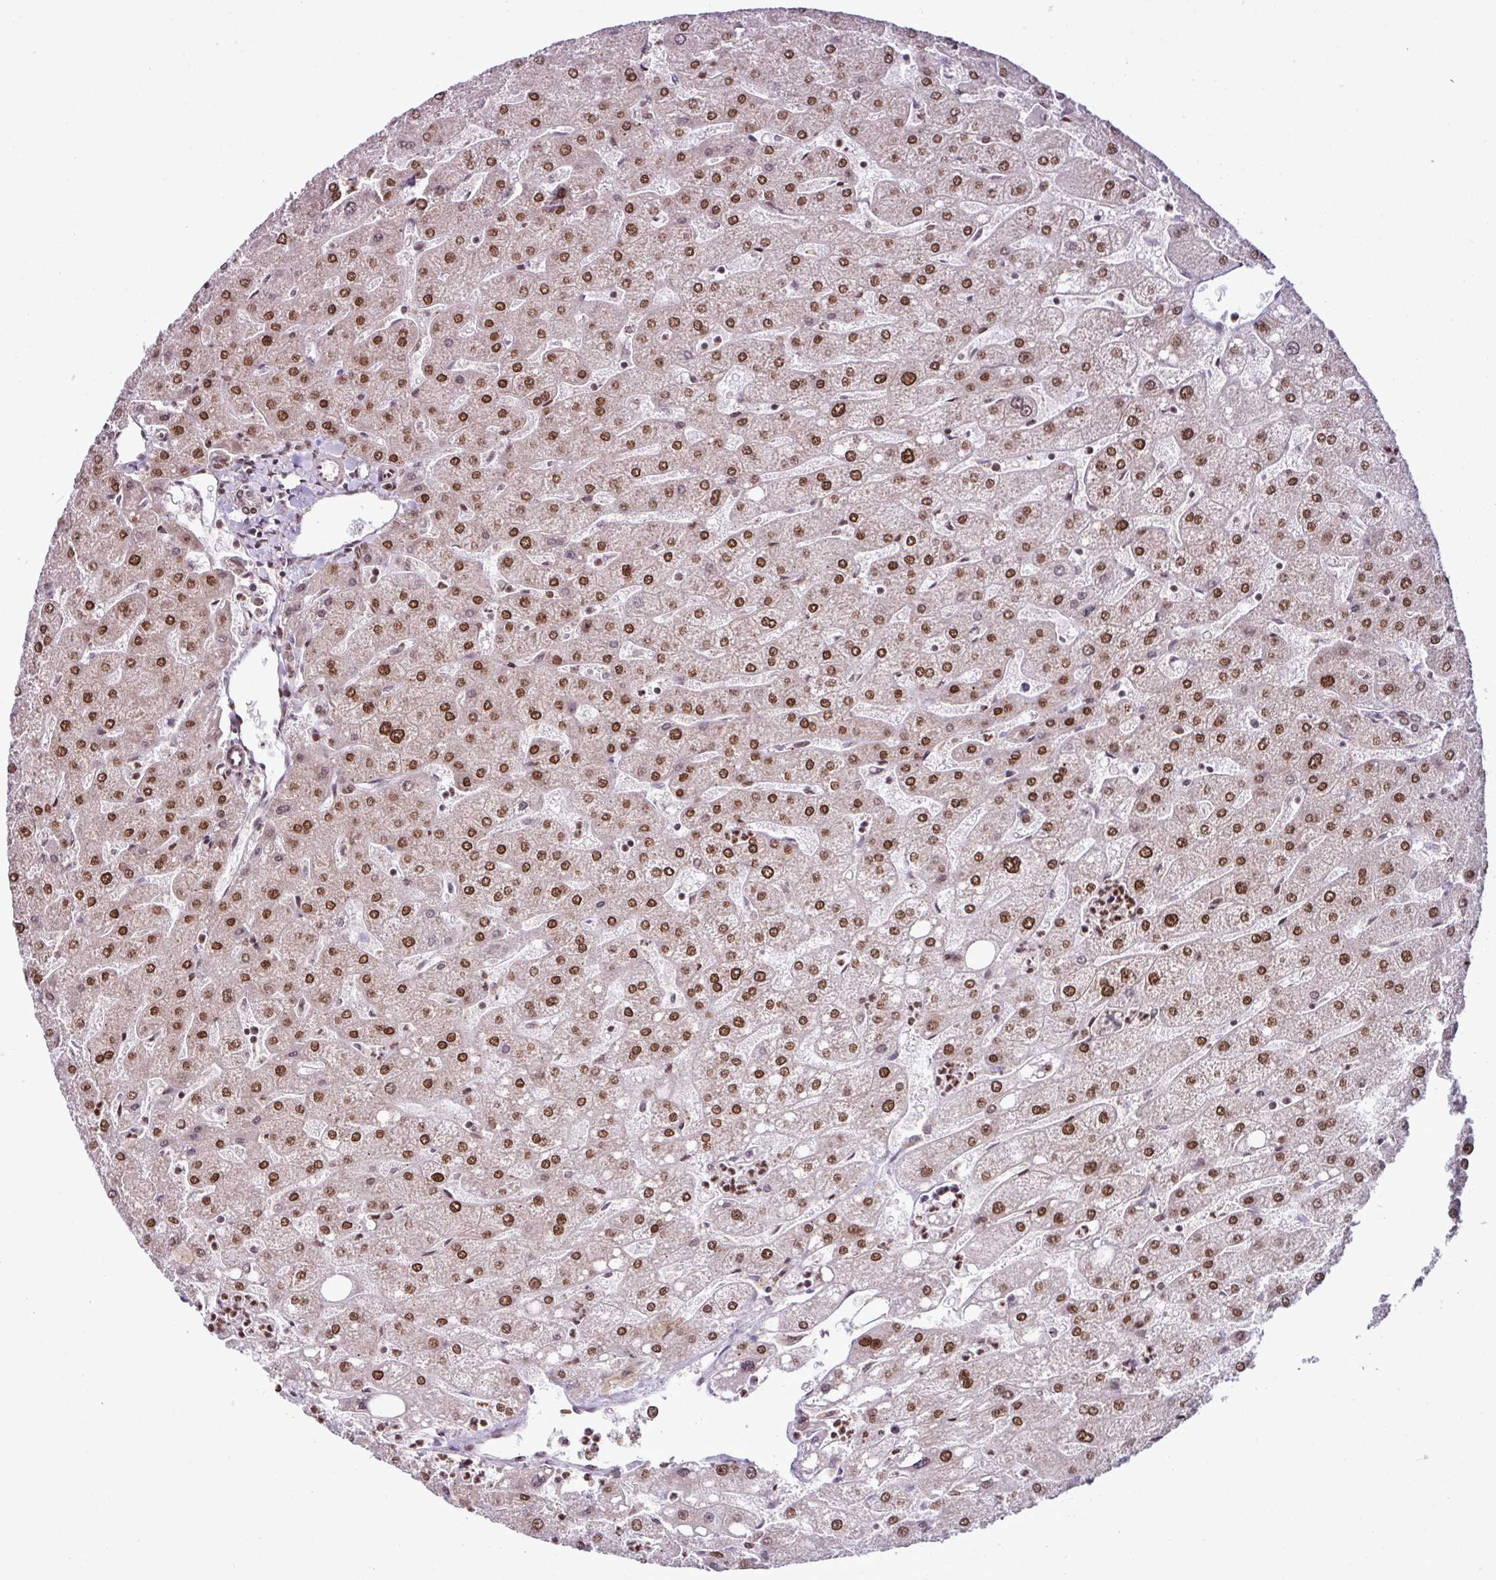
{"staining": {"intensity": "moderate", "quantity": "25%-75%", "location": "nuclear"}, "tissue": "liver", "cell_type": "Cholangiocytes", "image_type": "normal", "snomed": [{"axis": "morphology", "description": "Normal tissue, NOS"}, {"axis": "topography", "description": "Liver"}], "caption": "IHC image of unremarkable liver stained for a protein (brown), which demonstrates medium levels of moderate nuclear expression in approximately 25%-75% of cholangiocytes.", "gene": "MORF4L2", "patient": {"sex": "male", "age": 67}}